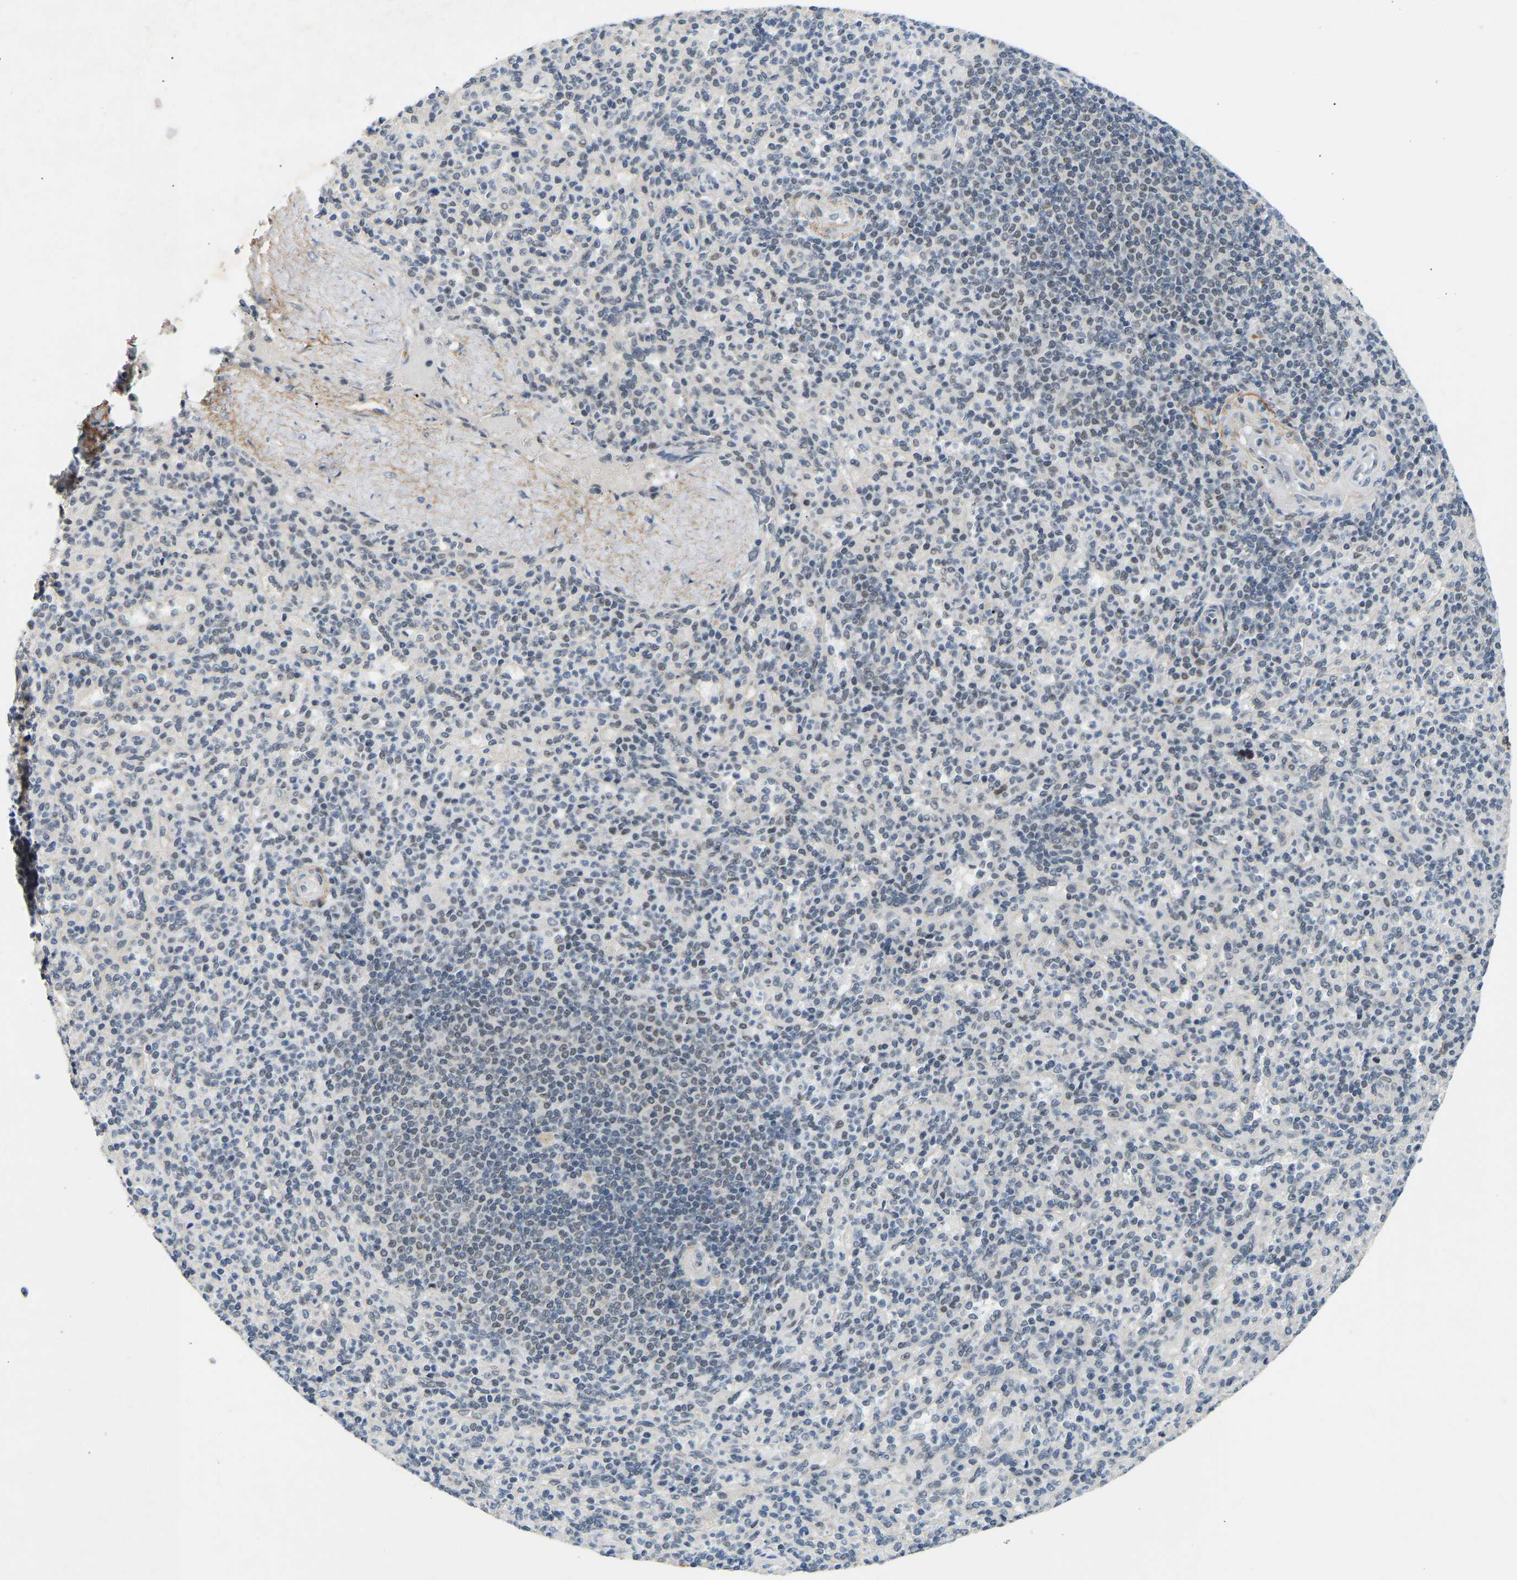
{"staining": {"intensity": "negative", "quantity": "none", "location": "none"}, "tissue": "spleen", "cell_type": "Cells in red pulp", "image_type": "normal", "snomed": [{"axis": "morphology", "description": "Normal tissue, NOS"}, {"axis": "topography", "description": "Spleen"}], "caption": "High magnification brightfield microscopy of normal spleen stained with DAB (3,3'-diaminobenzidine) (brown) and counterstained with hematoxylin (blue): cells in red pulp show no significant staining. (DAB IHC visualized using brightfield microscopy, high magnification).", "gene": "RBM15", "patient": {"sex": "male", "age": 36}}